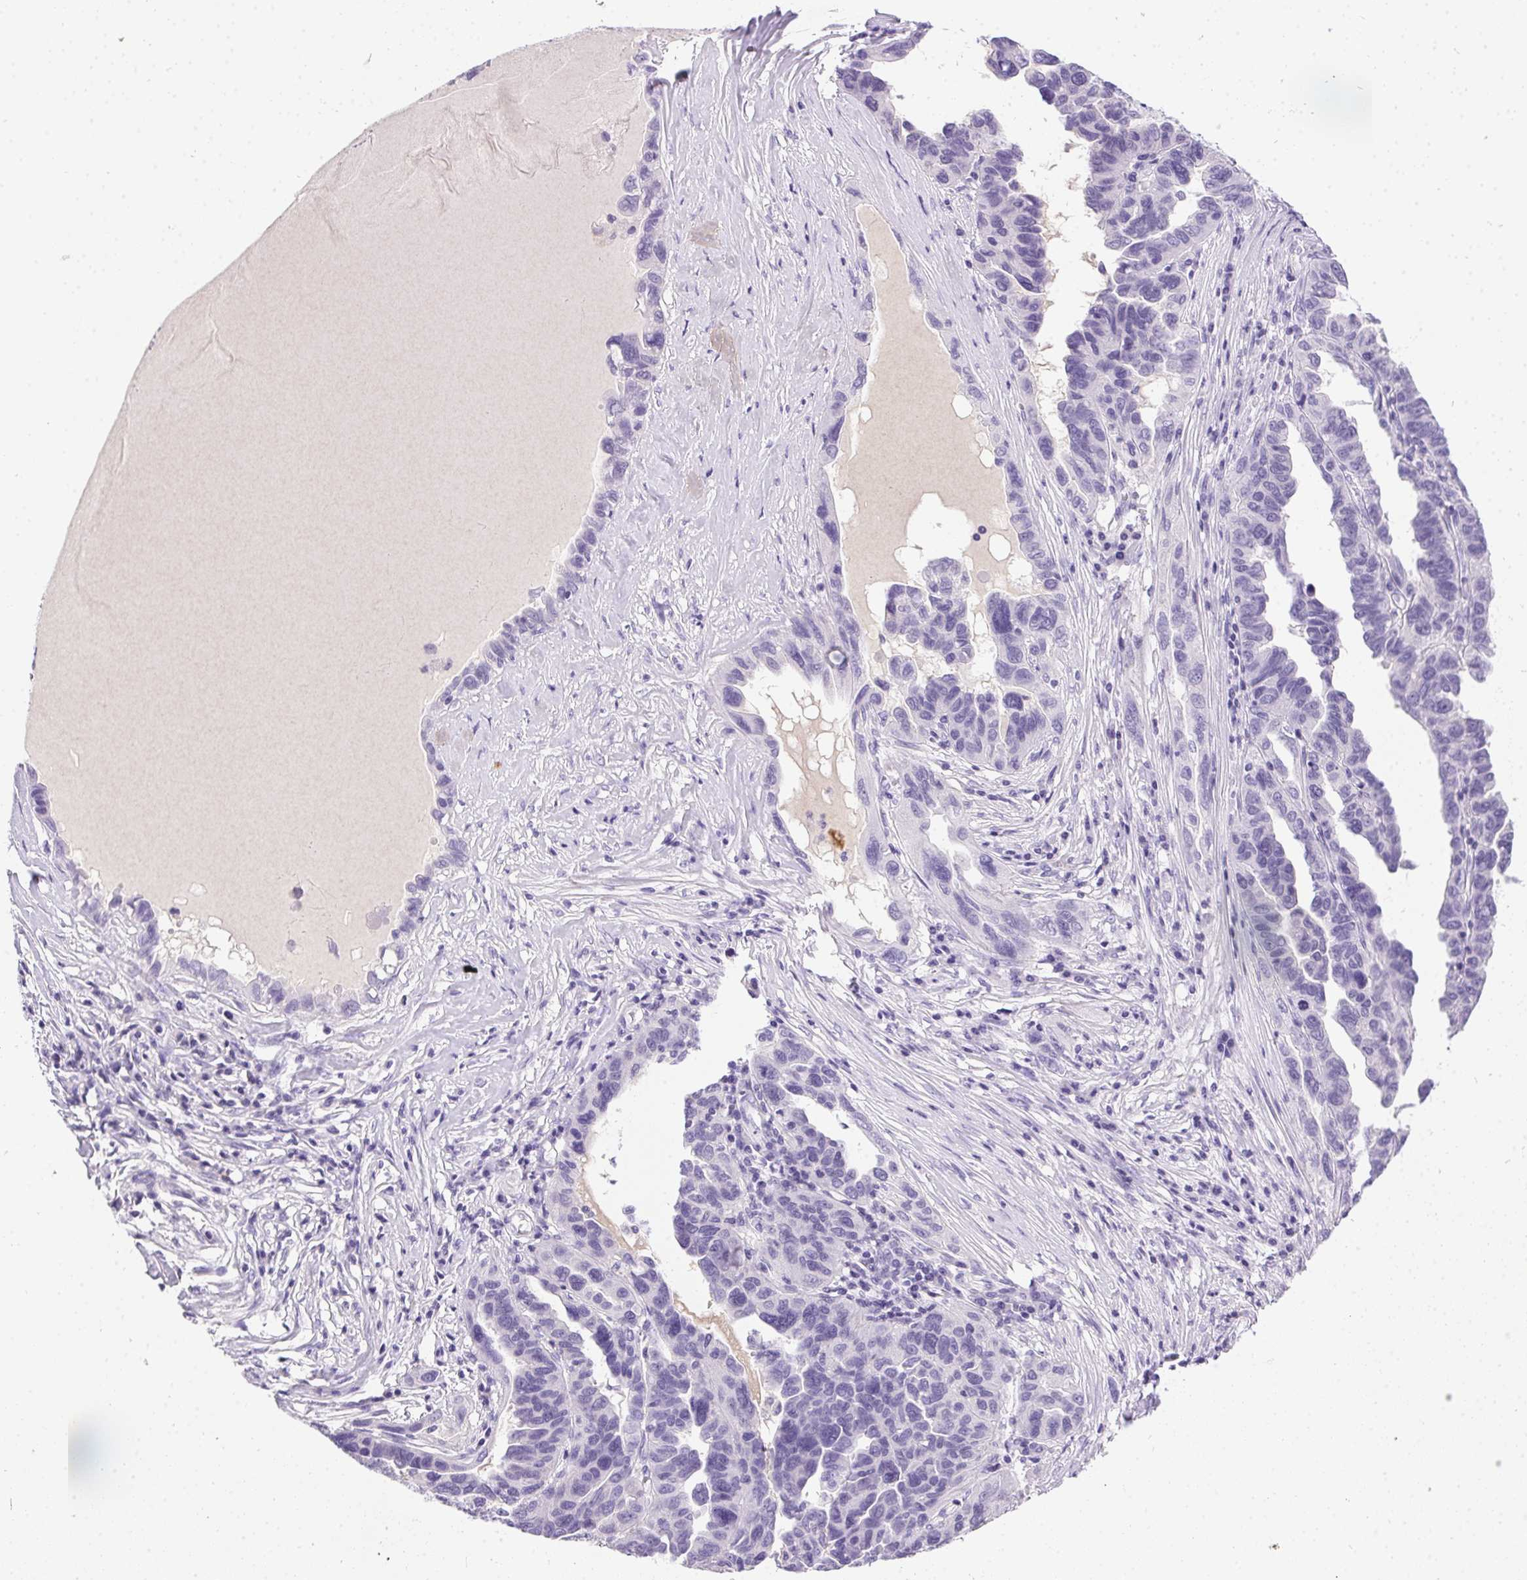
{"staining": {"intensity": "negative", "quantity": "none", "location": "none"}, "tissue": "ovarian cancer", "cell_type": "Tumor cells", "image_type": "cancer", "snomed": [{"axis": "morphology", "description": "Cystadenocarcinoma, serous, NOS"}, {"axis": "topography", "description": "Ovary"}], "caption": "High power microscopy histopathology image of an immunohistochemistry (IHC) photomicrograph of ovarian cancer, revealing no significant positivity in tumor cells.", "gene": "SSTR4", "patient": {"sex": "female", "age": 64}}